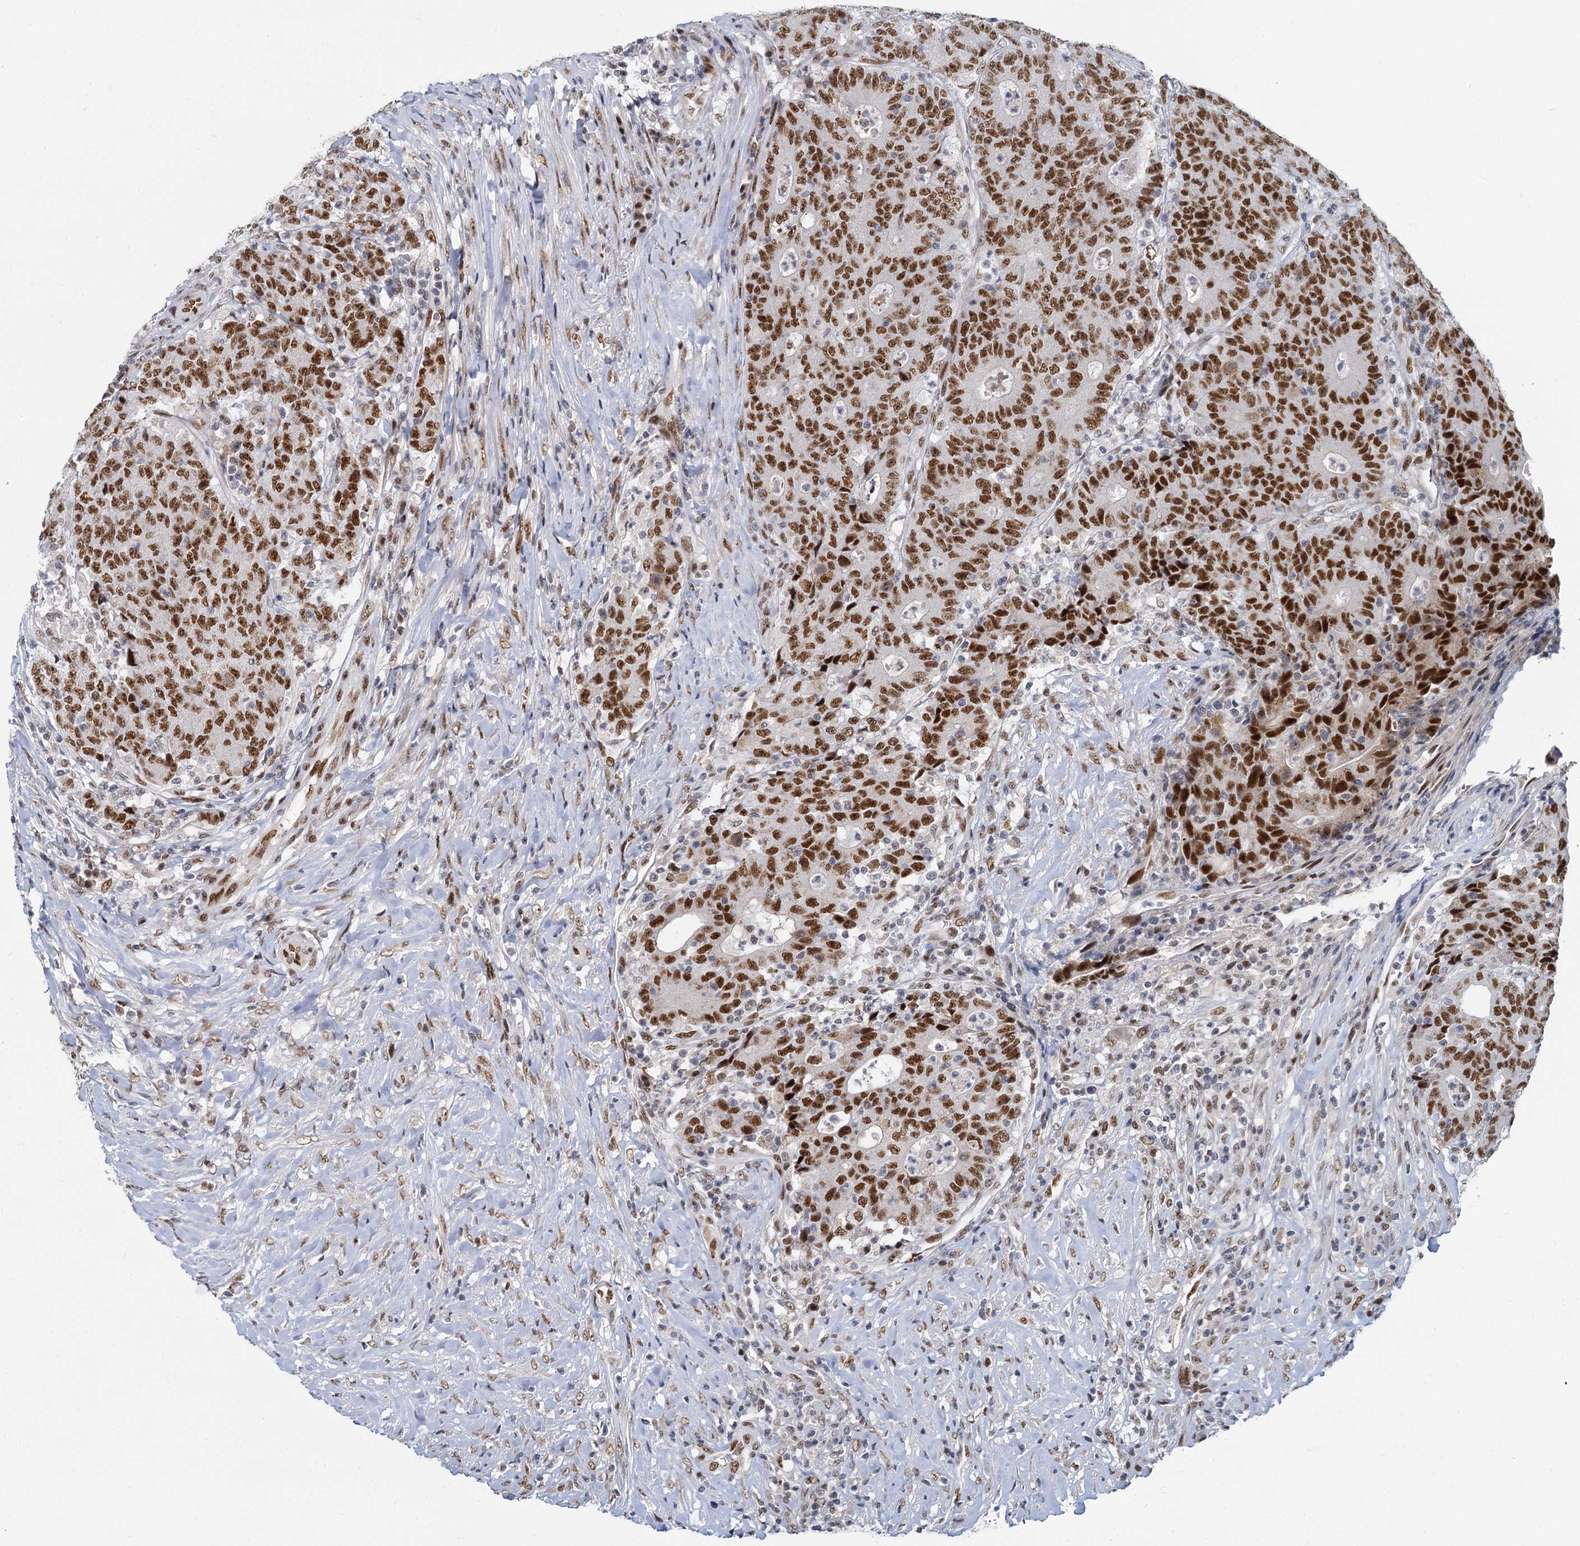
{"staining": {"intensity": "strong", "quantity": ">75%", "location": "nuclear"}, "tissue": "colorectal cancer", "cell_type": "Tumor cells", "image_type": "cancer", "snomed": [{"axis": "morphology", "description": "Adenocarcinoma, NOS"}, {"axis": "topography", "description": "Colon"}], "caption": "This histopathology image reveals IHC staining of human colorectal adenocarcinoma, with high strong nuclear staining in approximately >75% of tumor cells.", "gene": "RPRD1A", "patient": {"sex": "female", "age": 75}}